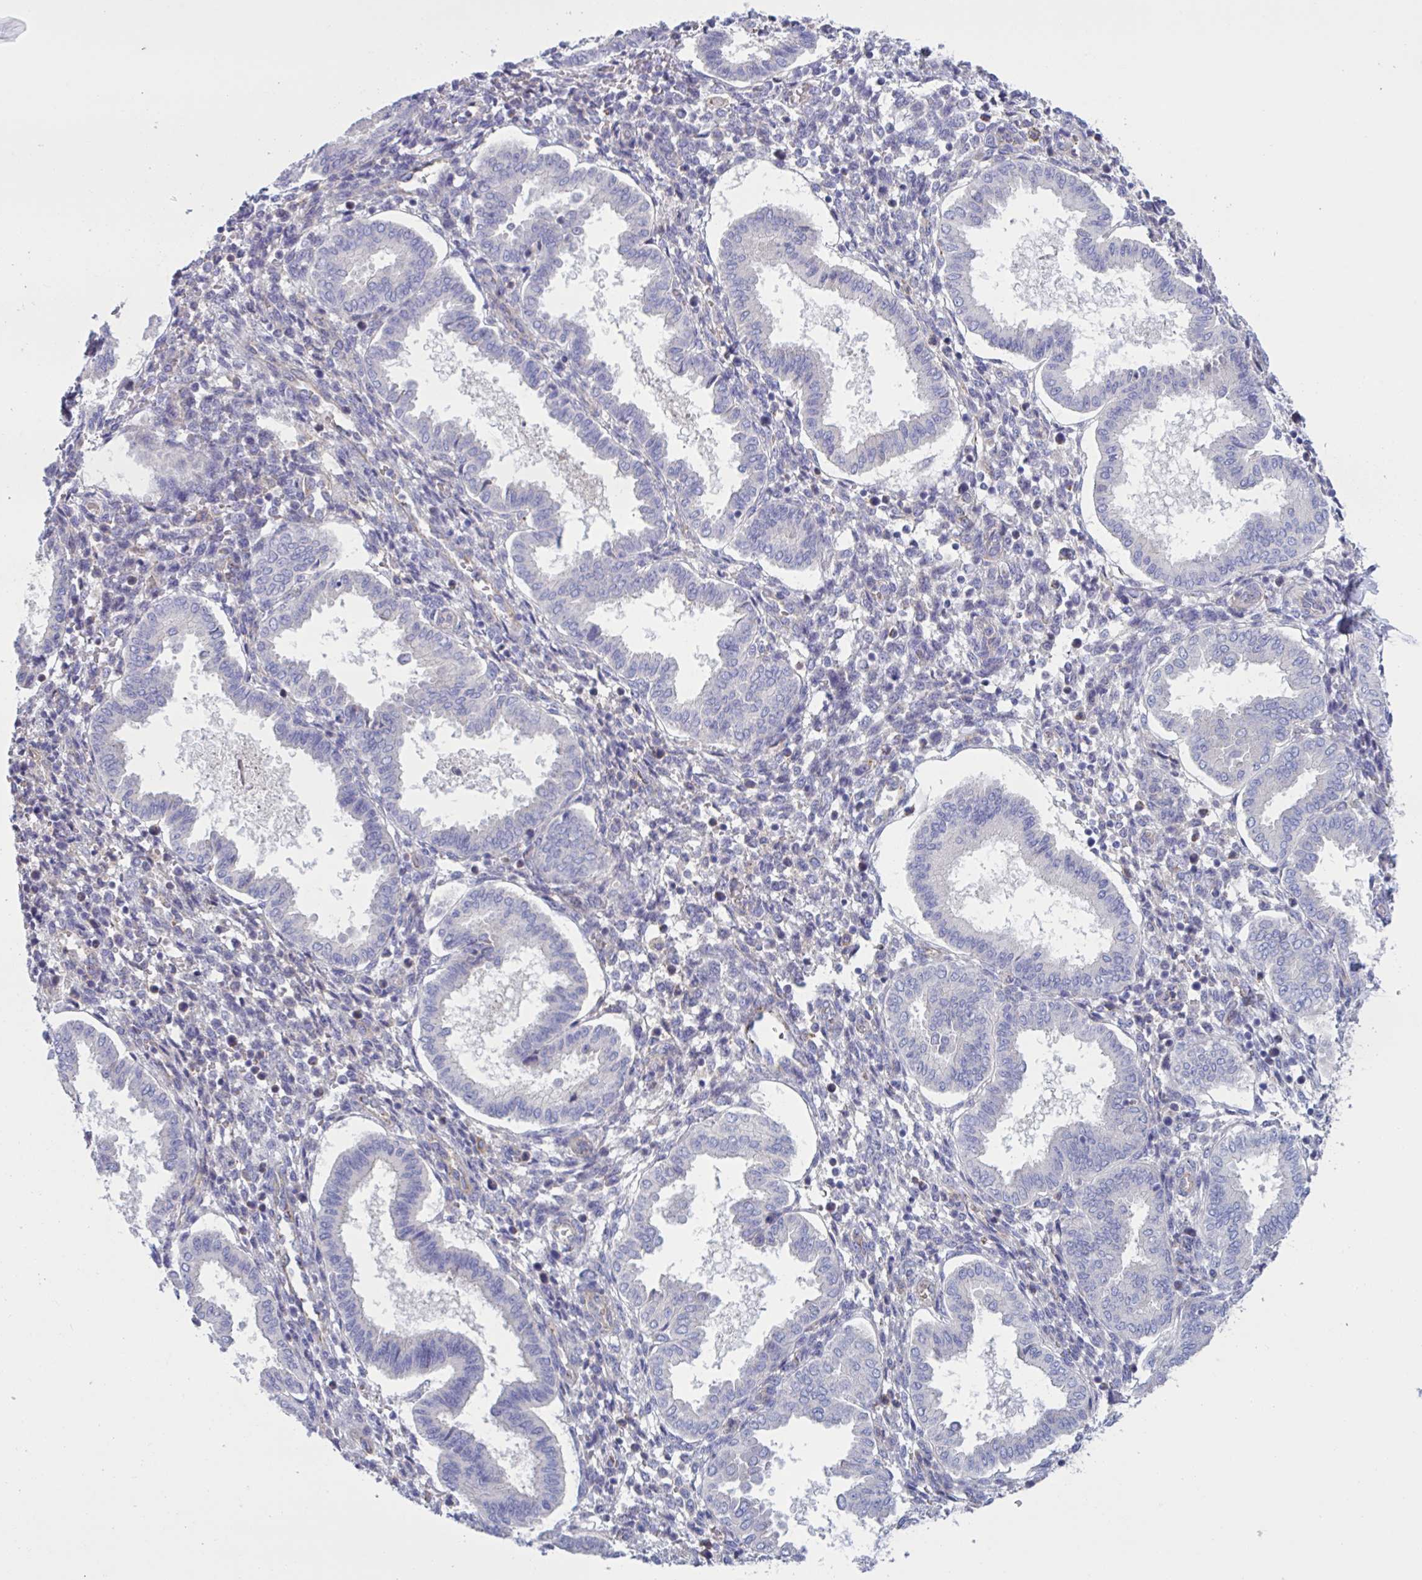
{"staining": {"intensity": "negative", "quantity": "none", "location": "none"}, "tissue": "endometrium", "cell_type": "Cells in endometrial stroma", "image_type": "normal", "snomed": [{"axis": "morphology", "description": "Normal tissue, NOS"}, {"axis": "topography", "description": "Endometrium"}], "caption": "This is an immunohistochemistry (IHC) image of unremarkable endometrium. There is no staining in cells in endometrial stroma.", "gene": "SLC66A1", "patient": {"sex": "female", "age": 24}}